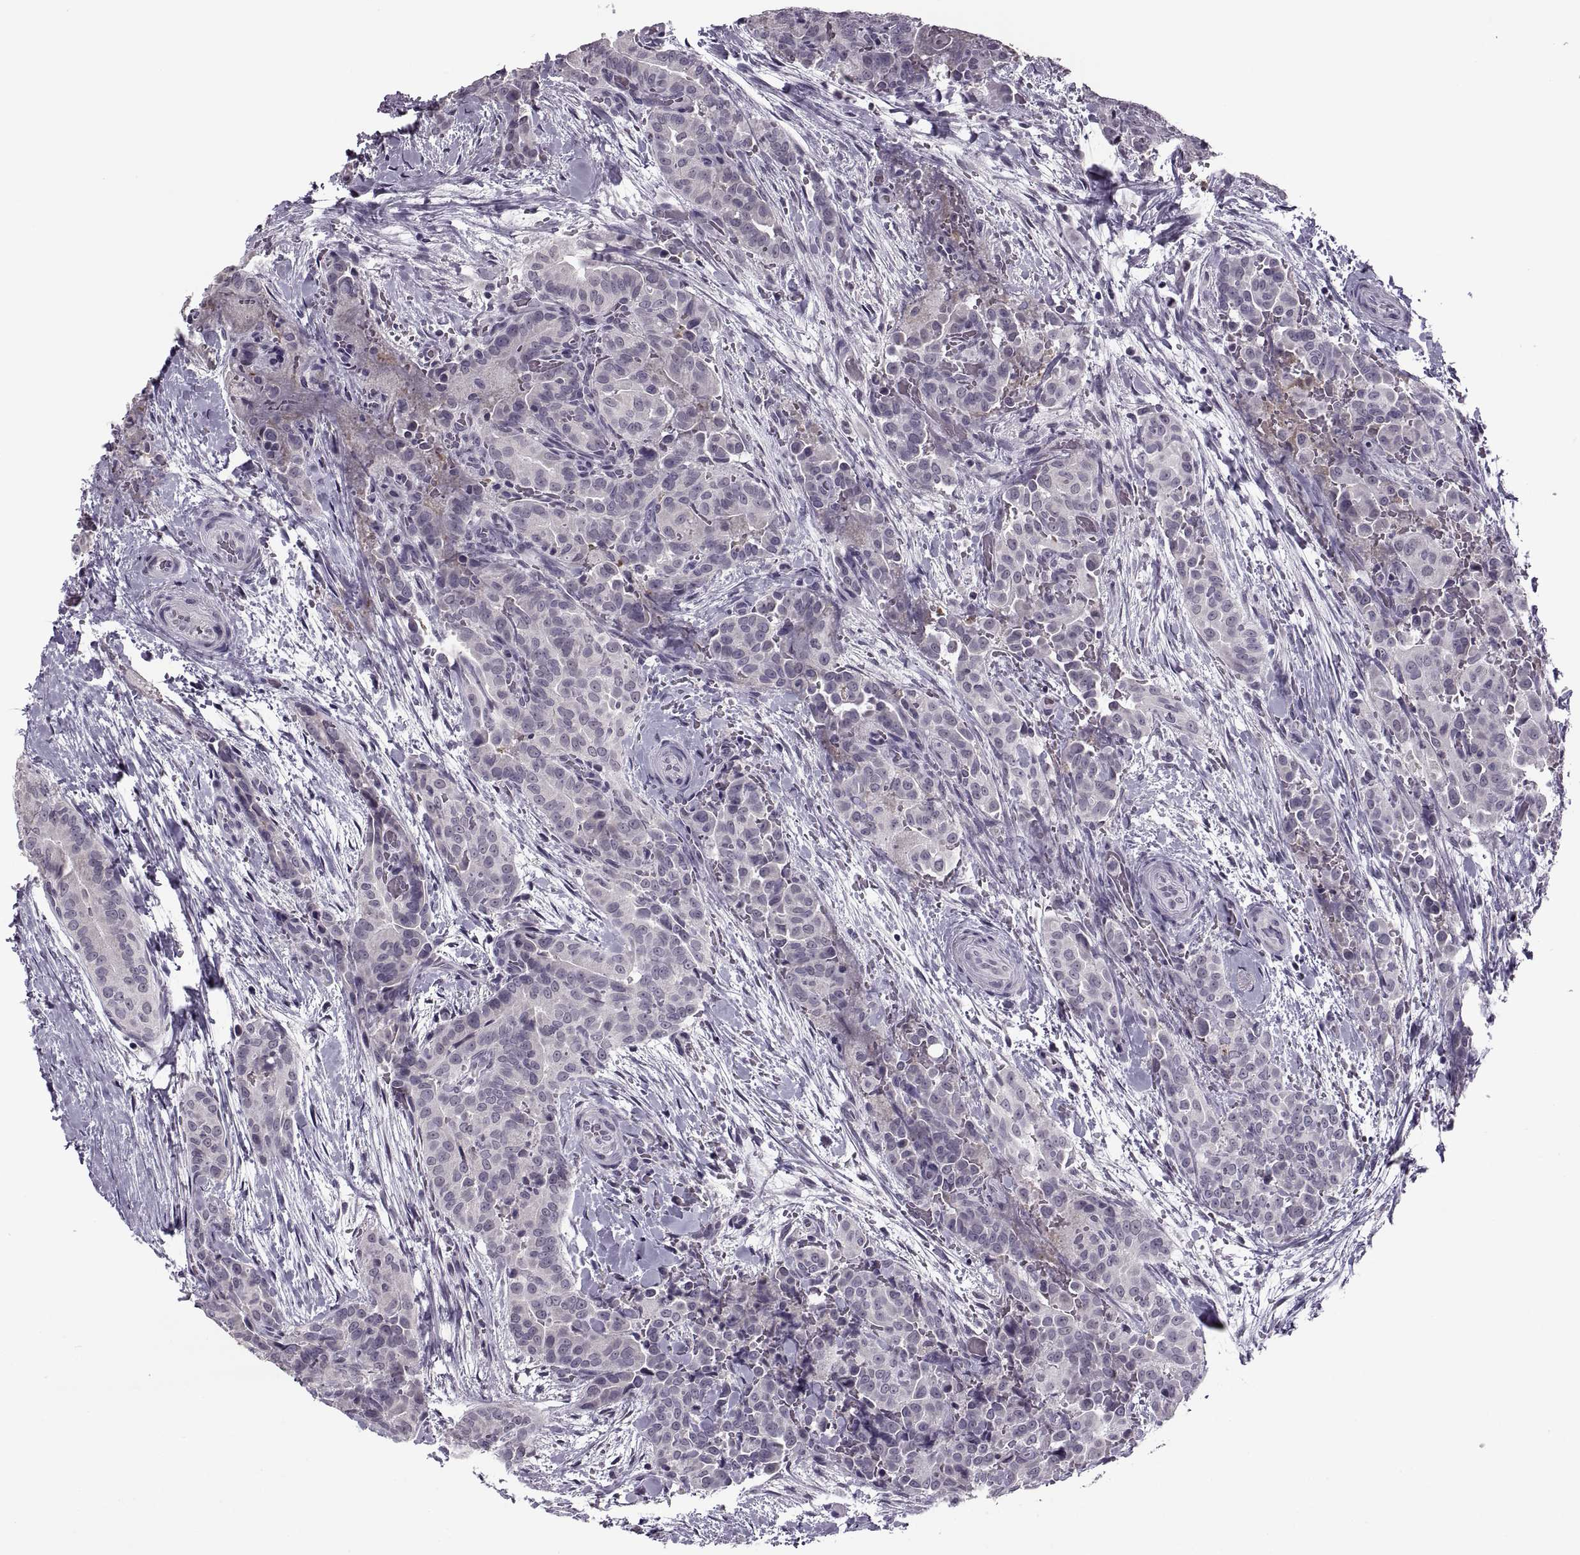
{"staining": {"intensity": "negative", "quantity": "none", "location": "none"}, "tissue": "thyroid cancer", "cell_type": "Tumor cells", "image_type": "cancer", "snomed": [{"axis": "morphology", "description": "Papillary adenocarcinoma, NOS"}, {"axis": "topography", "description": "Thyroid gland"}], "caption": "Immunohistochemistry (IHC) of papillary adenocarcinoma (thyroid) demonstrates no staining in tumor cells.", "gene": "PAGE5", "patient": {"sex": "male", "age": 61}}